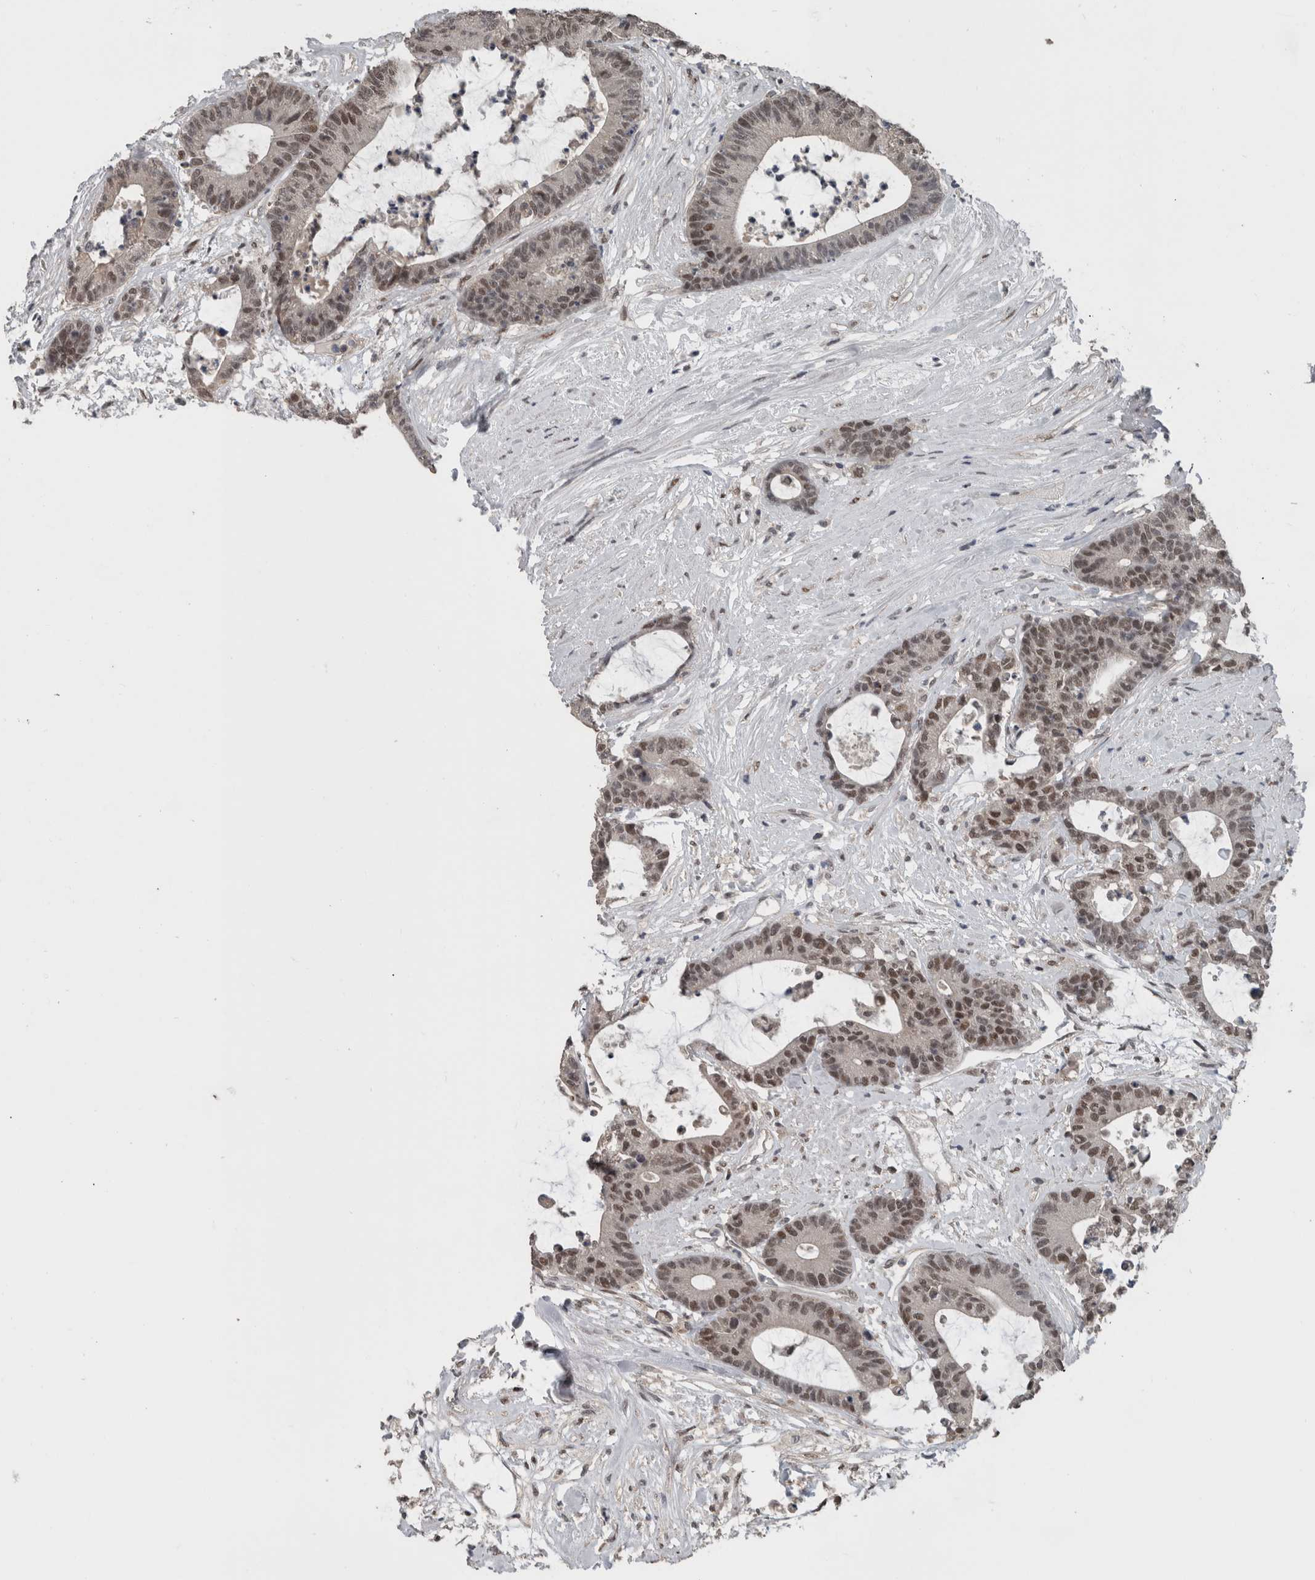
{"staining": {"intensity": "moderate", "quantity": ">75%", "location": "nuclear"}, "tissue": "colorectal cancer", "cell_type": "Tumor cells", "image_type": "cancer", "snomed": [{"axis": "morphology", "description": "Adenocarcinoma, NOS"}, {"axis": "topography", "description": "Colon"}], "caption": "This photomicrograph exhibits immunohistochemistry (IHC) staining of human colorectal cancer (adenocarcinoma), with medium moderate nuclear staining in approximately >75% of tumor cells.", "gene": "ZBTB21", "patient": {"sex": "female", "age": 84}}